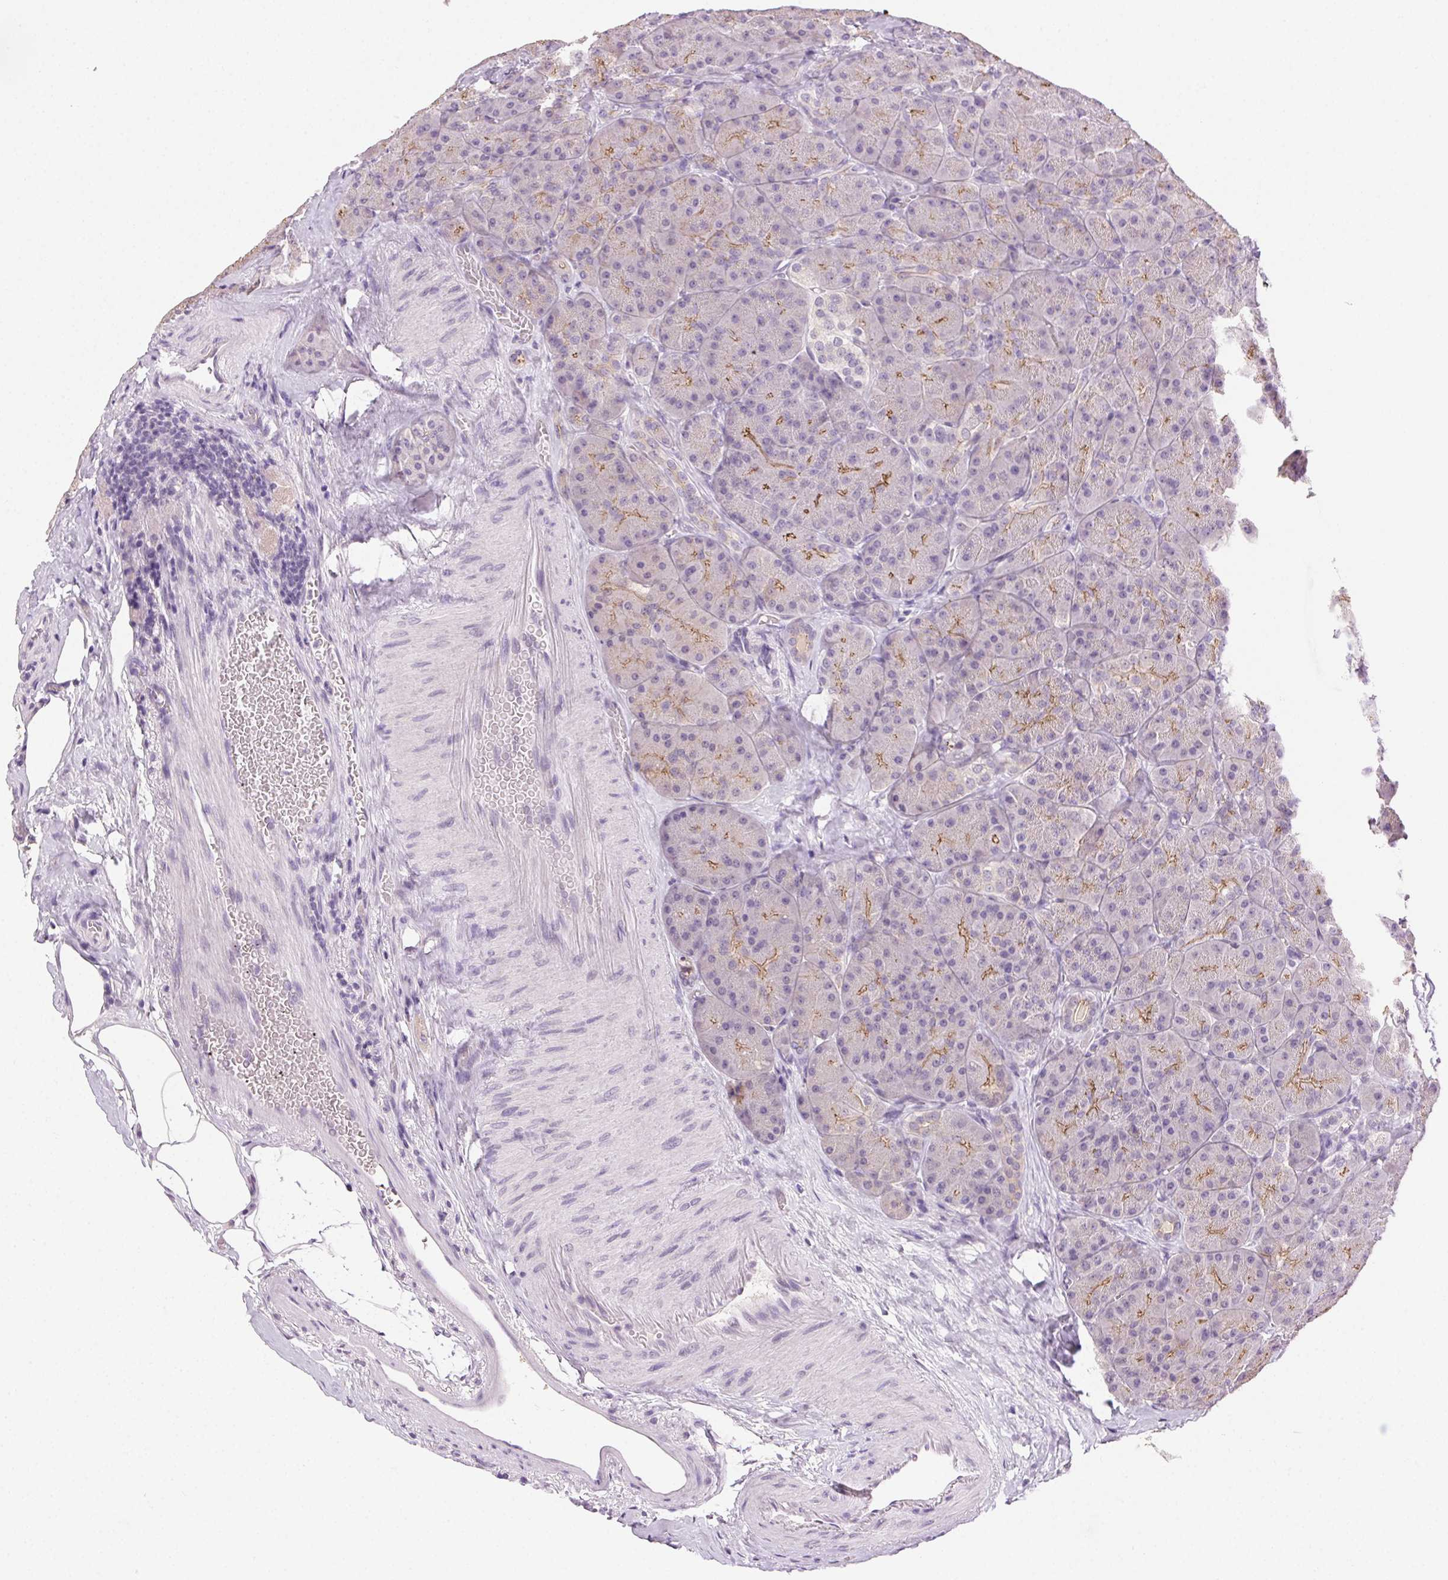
{"staining": {"intensity": "moderate", "quantity": "<25%", "location": "cytoplasmic/membranous"}, "tissue": "pancreas", "cell_type": "Exocrine glandular cells", "image_type": "normal", "snomed": [{"axis": "morphology", "description": "Normal tissue, NOS"}, {"axis": "topography", "description": "Pancreas"}], "caption": "Immunohistochemical staining of unremarkable human pancreas displays low levels of moderate cytoplasmic/membranous staining in about <25% of exocrine glandular cells. The staining was performed using DAB (3,3'-diaminobenzidine), with brown indicating positive protein expression. Nuclei are stained blue with hematoxylin.", "gene": "CLDN10", "patient": {"sex": "male", "age": 57}}